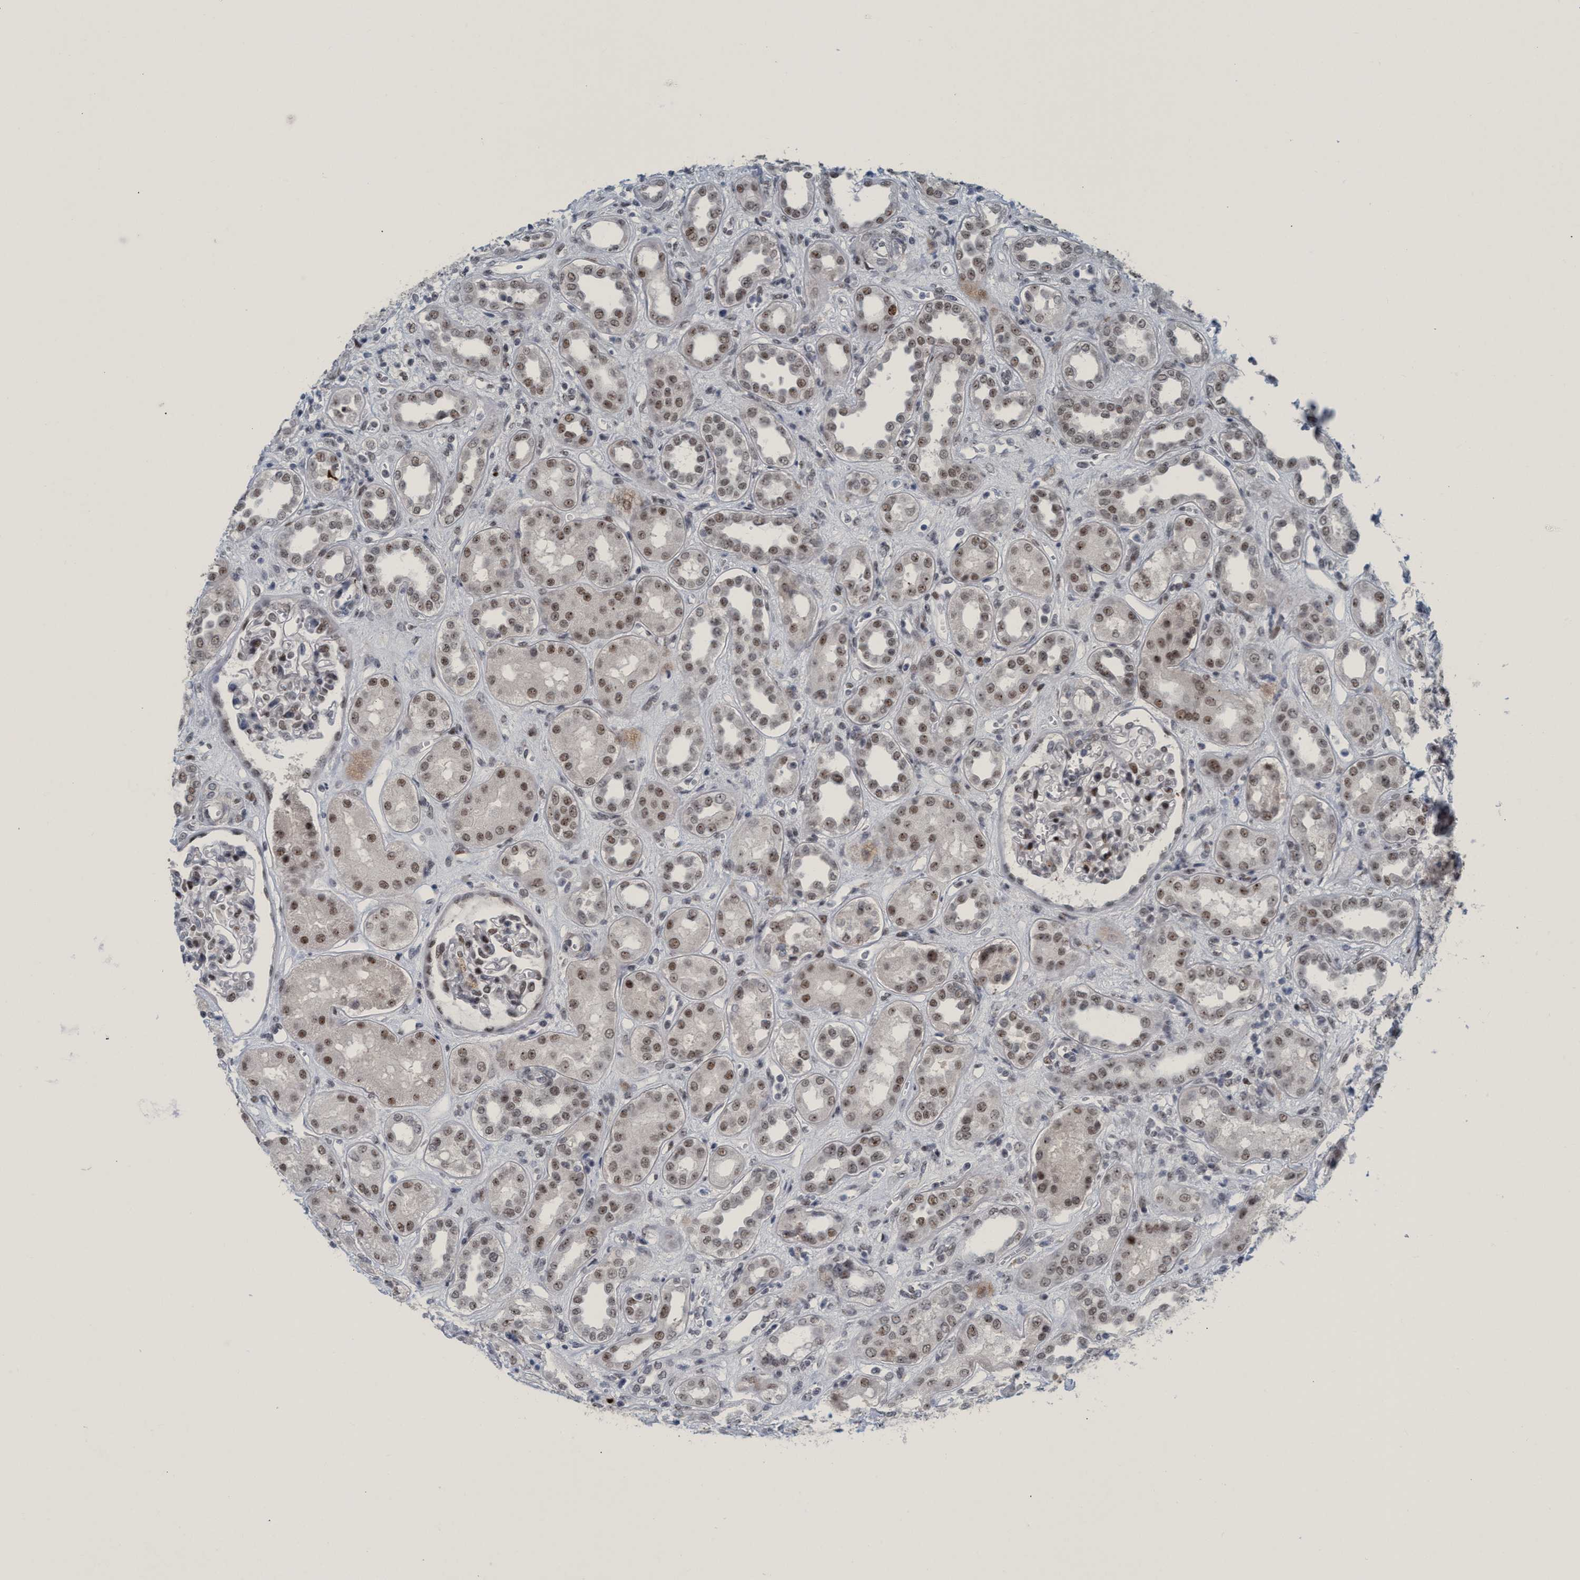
{"staining": {"intensity": "strong", "quantity": "25%-75%", "location": "nuclear"}, "tissue": "kidney", "cell_type": "Cells in glomeruli", "image_type": "normal", "snomed": [{"axis": "morphology", "description": "Normal tissue, NOS"}, {"axis": "topography", "description": "Kidney"}], "caption": "Cells in glomeruli reveal strong nuclear staining in about 25%-75% of cells in unremarkable kidney.", "gene": "CWC27", "patient": {"sex": "male", "age": 59}}